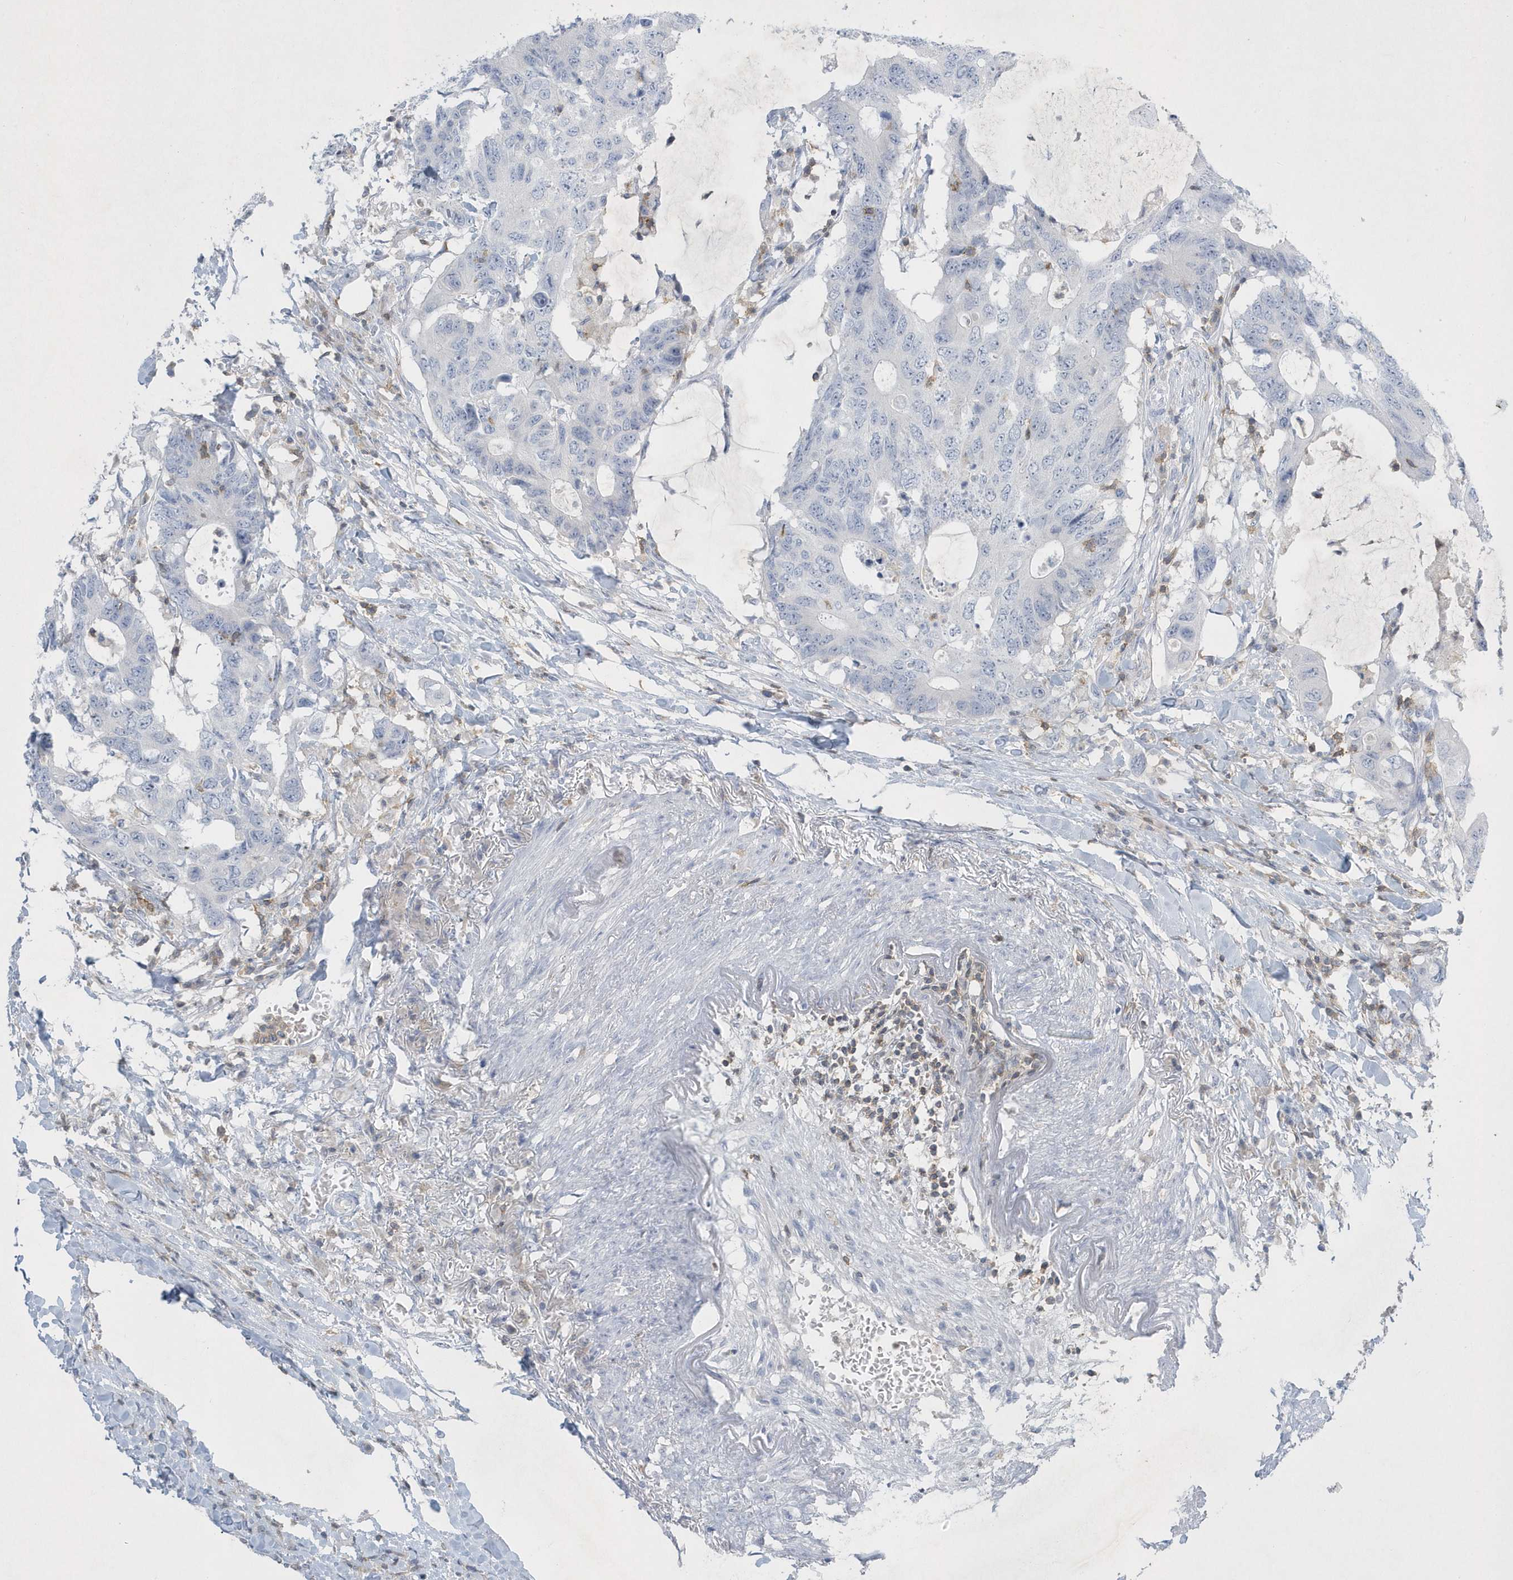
{"staining": {"intensity": "negative", "quantity": "none", "location": "none"}, "tissue": "colorectal cancer", "cell_type": "Tumor cells", "image_type": "cancer", "snomed": [{"axis": "morphology", "description": "Adenocarcinoma, NOS"}, {"axis": "topography", "description": "Colon"}], "caption": "A histopathology image of human adenocarcinoma (colorectal) is negative for staining in tumor cells.", "gene": "PSD4", "patient": {"sex": "male", "age": 71}}